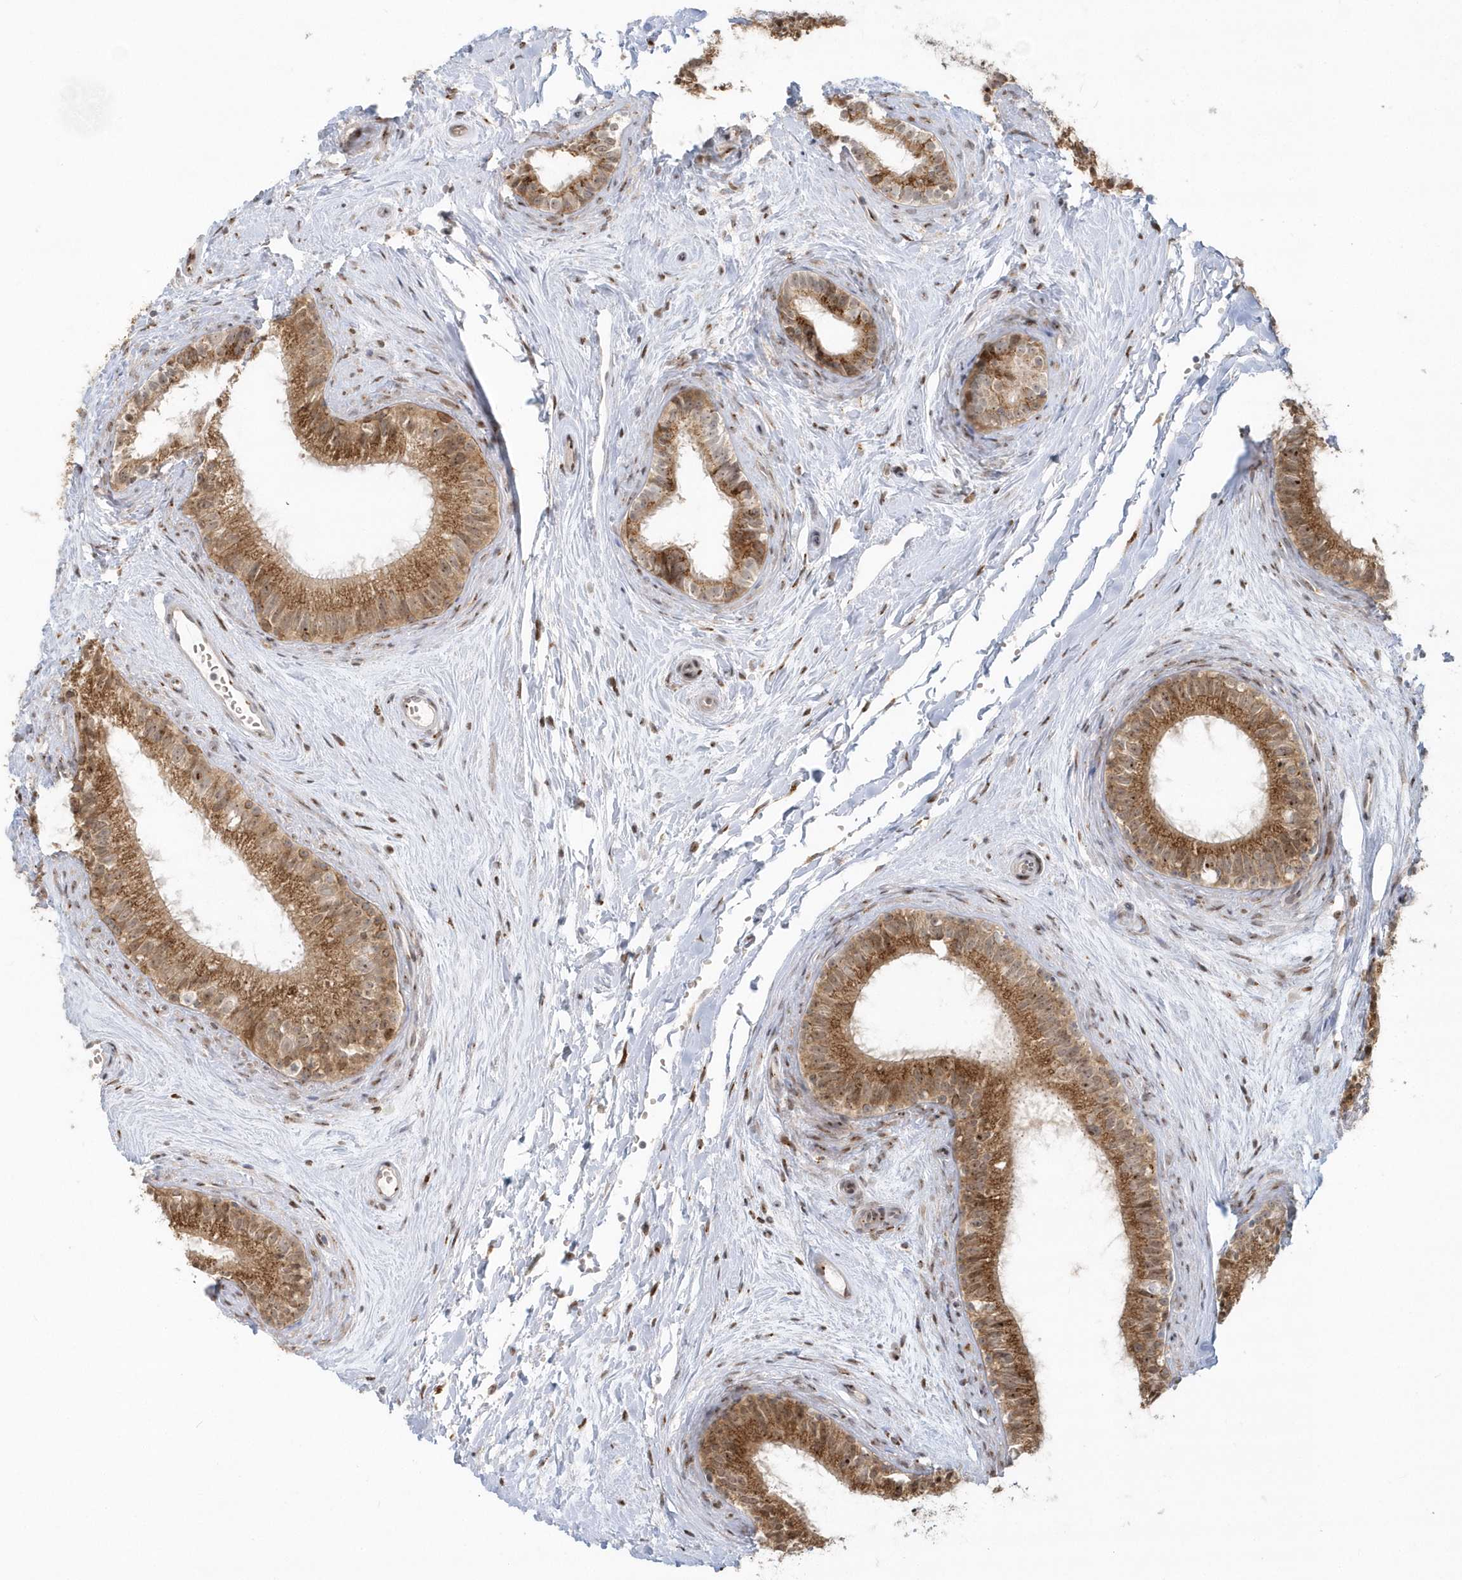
{"staining": {"intensity": "strong", "quantity": ">75%", "location": "cytoplasmic/membranous,nuclear"}, "tissue": "epididymis", "cell_type": "Glandular cells", "image_type": "normal", "snomed": [{"axis": "morphology", "description": "Normal tissue, NOS"}, {"axis": "topography", "description": "Epididymis"}], "caption": "Epididymis stained with immunohistochemistry (IHC) exhibits strong cytoplasmic/membranous,nuclear staining in approximately >75% of glandular cells.", "gene": "DHFR", "patient": {"sex": "male", "age": 71}}